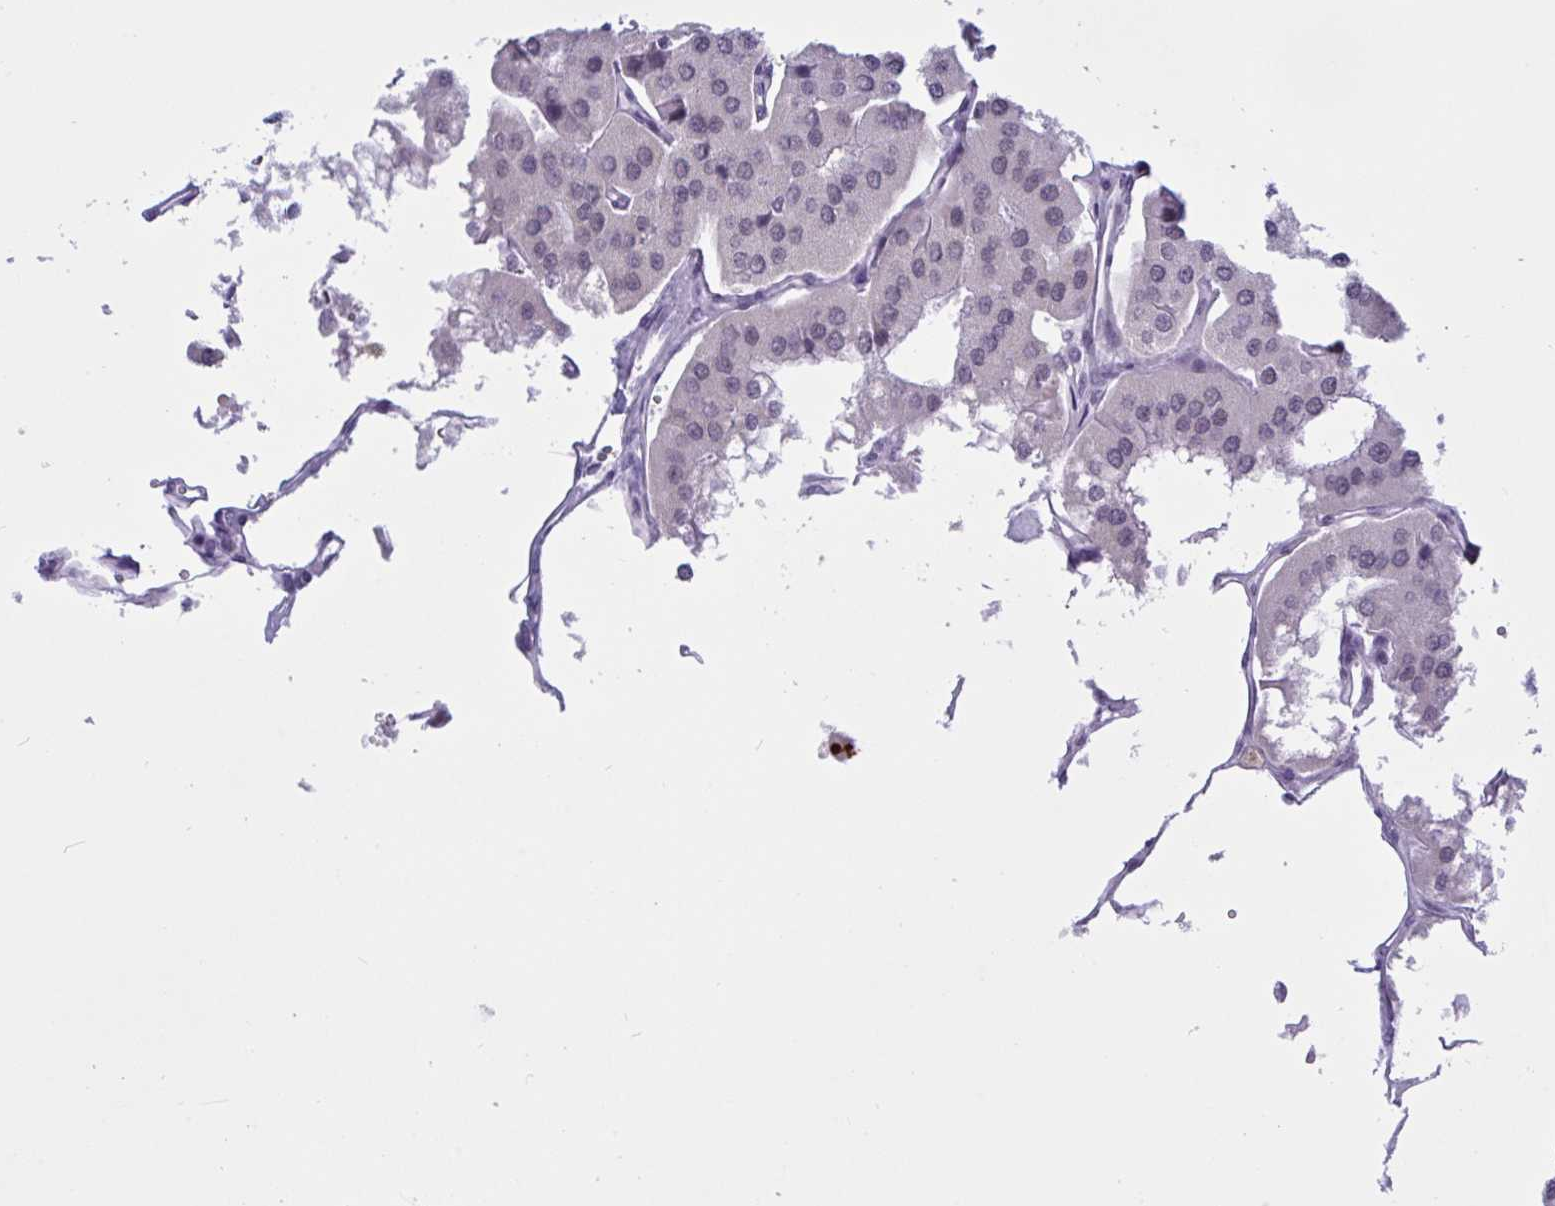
{"staining": {"intensity": "weak", "quantity": ">75%", "location": "nuclear"}, "tissue": "parathyroid gland", "cell_type": "Glandular cells", "image_type": "normal", "snomed": [{"axis": "morphology", "description": "Normal tissue, NOS"}, {"axis": "morphology", "description": "Adenoma, NOS"}, {"axis": "topography", "description": "Parathyroid gland"}], "caption": "Immunohistochemistry (IHC) of normal human parathyroid gland reveals low levels of weak nuclear staining in approximately >75% of glandular cells.", "gene": "PPP1R10", "patient": {"sex": "female", "age": 86}}